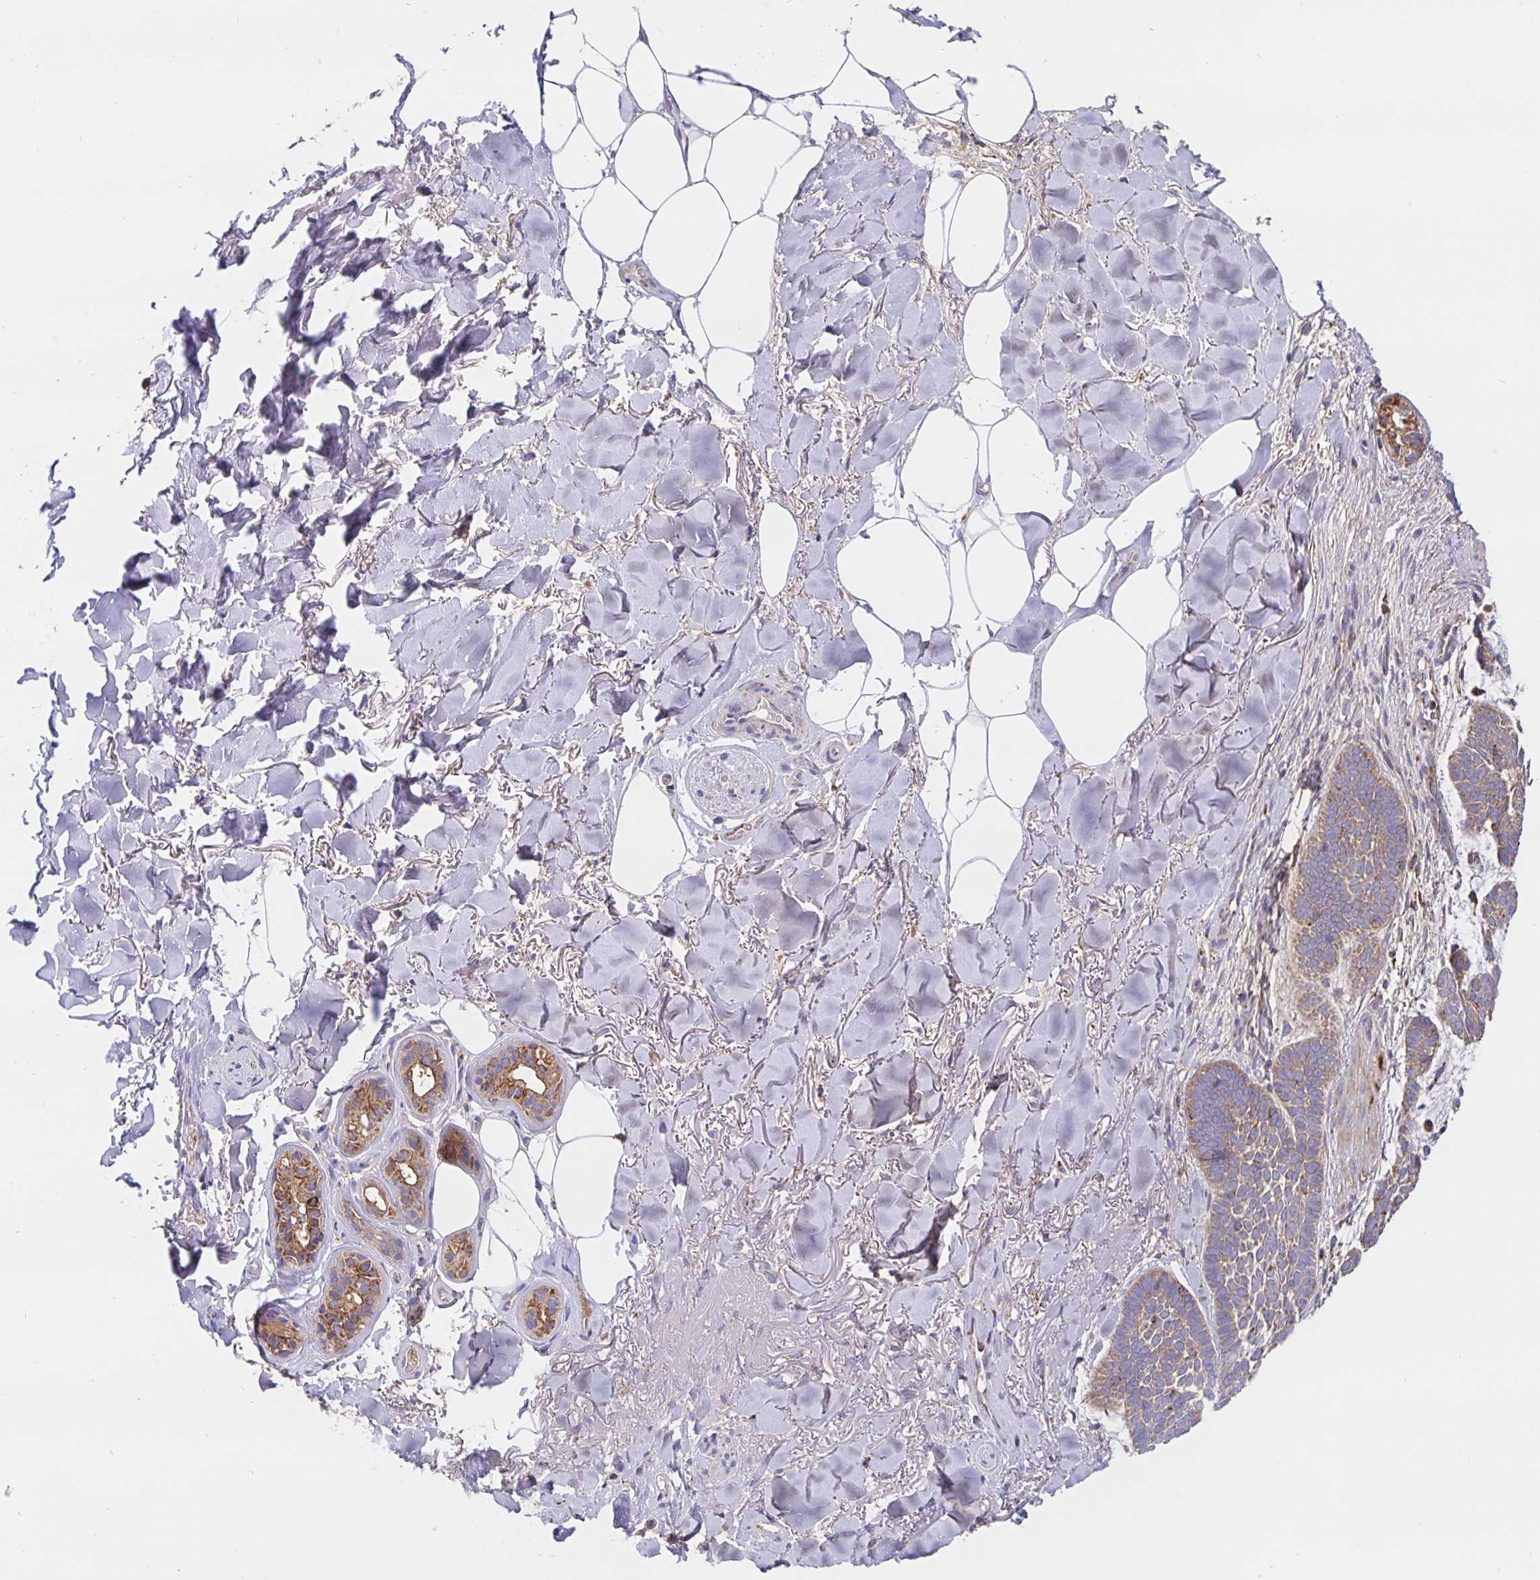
{"staining": {"intensity": "weak", "quantity": ">75%", "location": "cytoplasmic/membranous"}, "tissue": "skin cancer", "cell_type": "Tumor cells", "image_type": "cancer", "snomed": [{"axis": "morphology", "description": "Basal cell carcinoma"}, {"axis": "topography", "description": "Skin"}], "caption": "Weak cytoplasmic/membranous protein staining is seen in approximately >75% of tumor cells in skin cancer (basal cell carcinoma).", "gene": "PRDX3", "patient": {"sex": "female", "age": 82}}